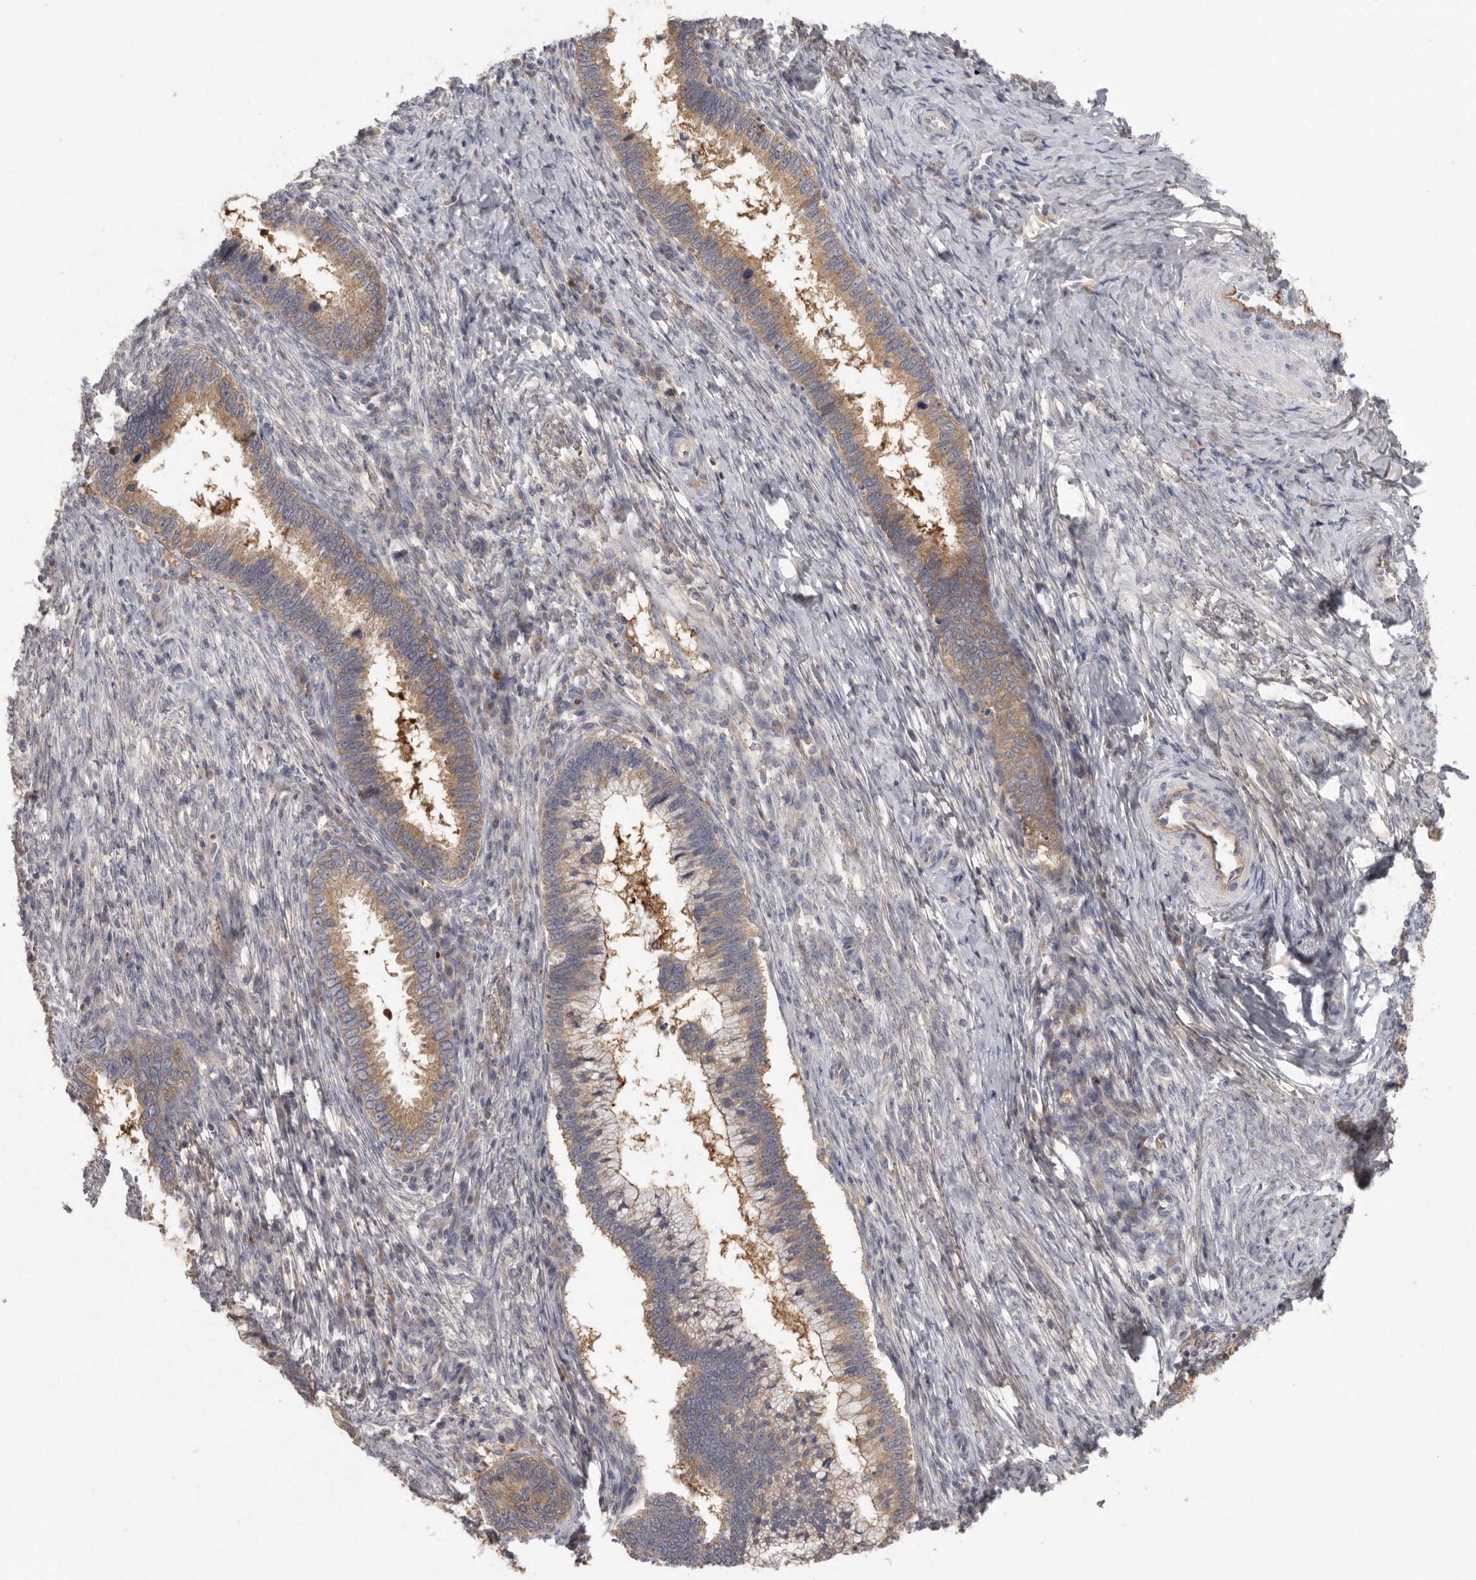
{"staining": {"intensity": "moderate", "quantity": ">75%", "location": "cytoplasmic/membranous"}, "tissue": "cervical cancer", "cell_type": "Tumor cells", "image_type": "cancer", "snomed": [{"axis": "morphology", "description": "Adenocarcinoma, NOS"}, {"axis": "topography", "description": "Cervix"}], "caption": "Immunohistochemical staining of cervical cancer demonstrates medium levels of moderate cytoplasmic/membranous positivity in about >75% of tumor cells.", "gene": "CFAP298", "patient": {"sex": "female", "age": 36}}